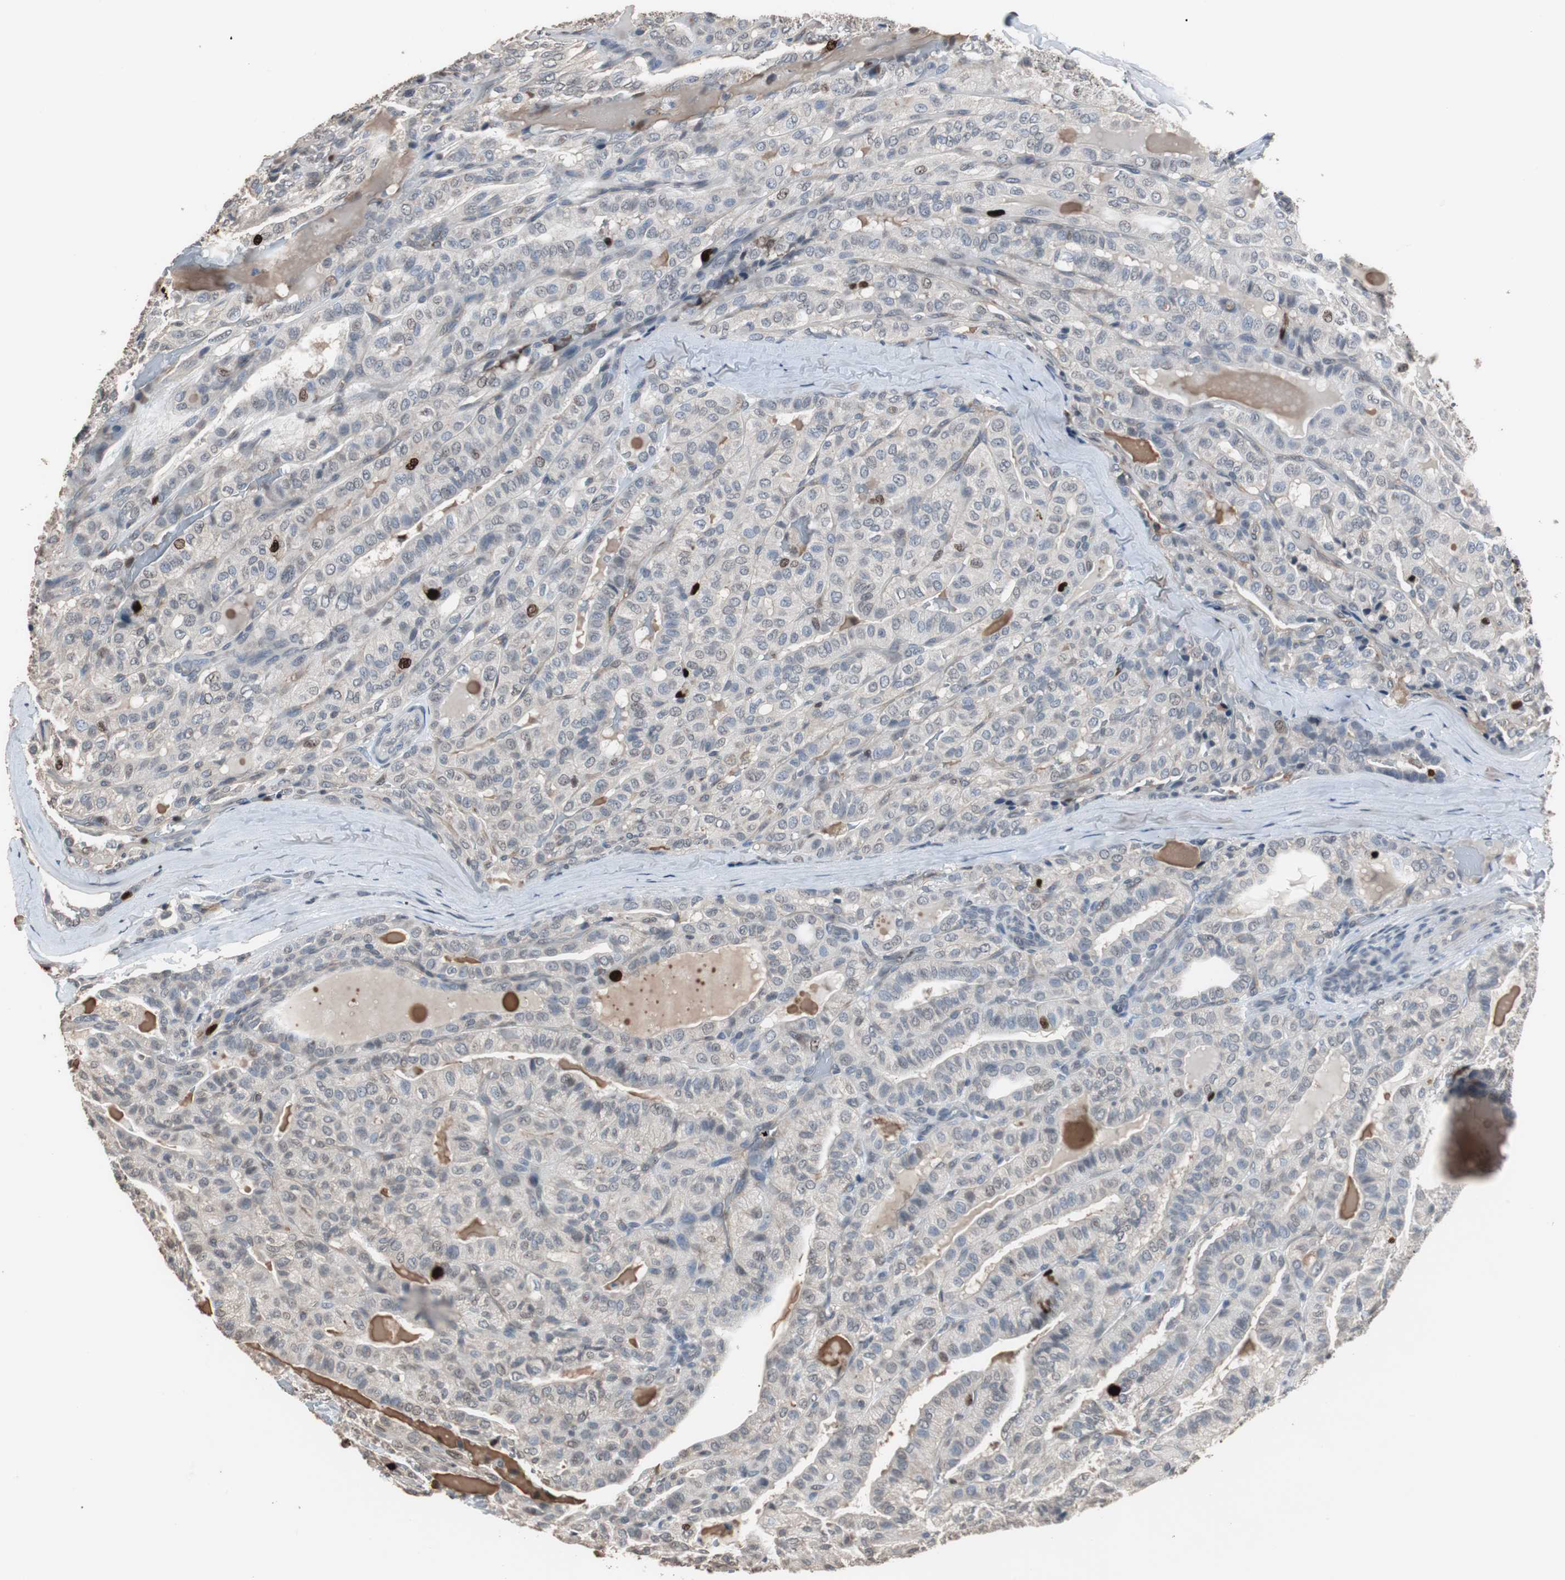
{"staining": {"intensity": "strong", "quantity": "<25%", "location": "nuclear"}, "tissue": "thyroid cancer", "cell_type": "Tumor cells", "image_type": "cancer", "snomed": [{"axis": "morphology", "description": "Papillary adenocarcinoma, NOS"}, {"axis": "topography", "description": "Thyroid gland"}], "caption": "Immunohistochemistry micrograph of neoplastic tissue: thyroid cancer stained using immunohistochemistry displays medium levels of strong protein expression localized specifically in the nuclear of tumor cells, appearing as a nuclear brown color.", "gene": "TOP2A", "patient": {"sex": "male", "age": 77}}